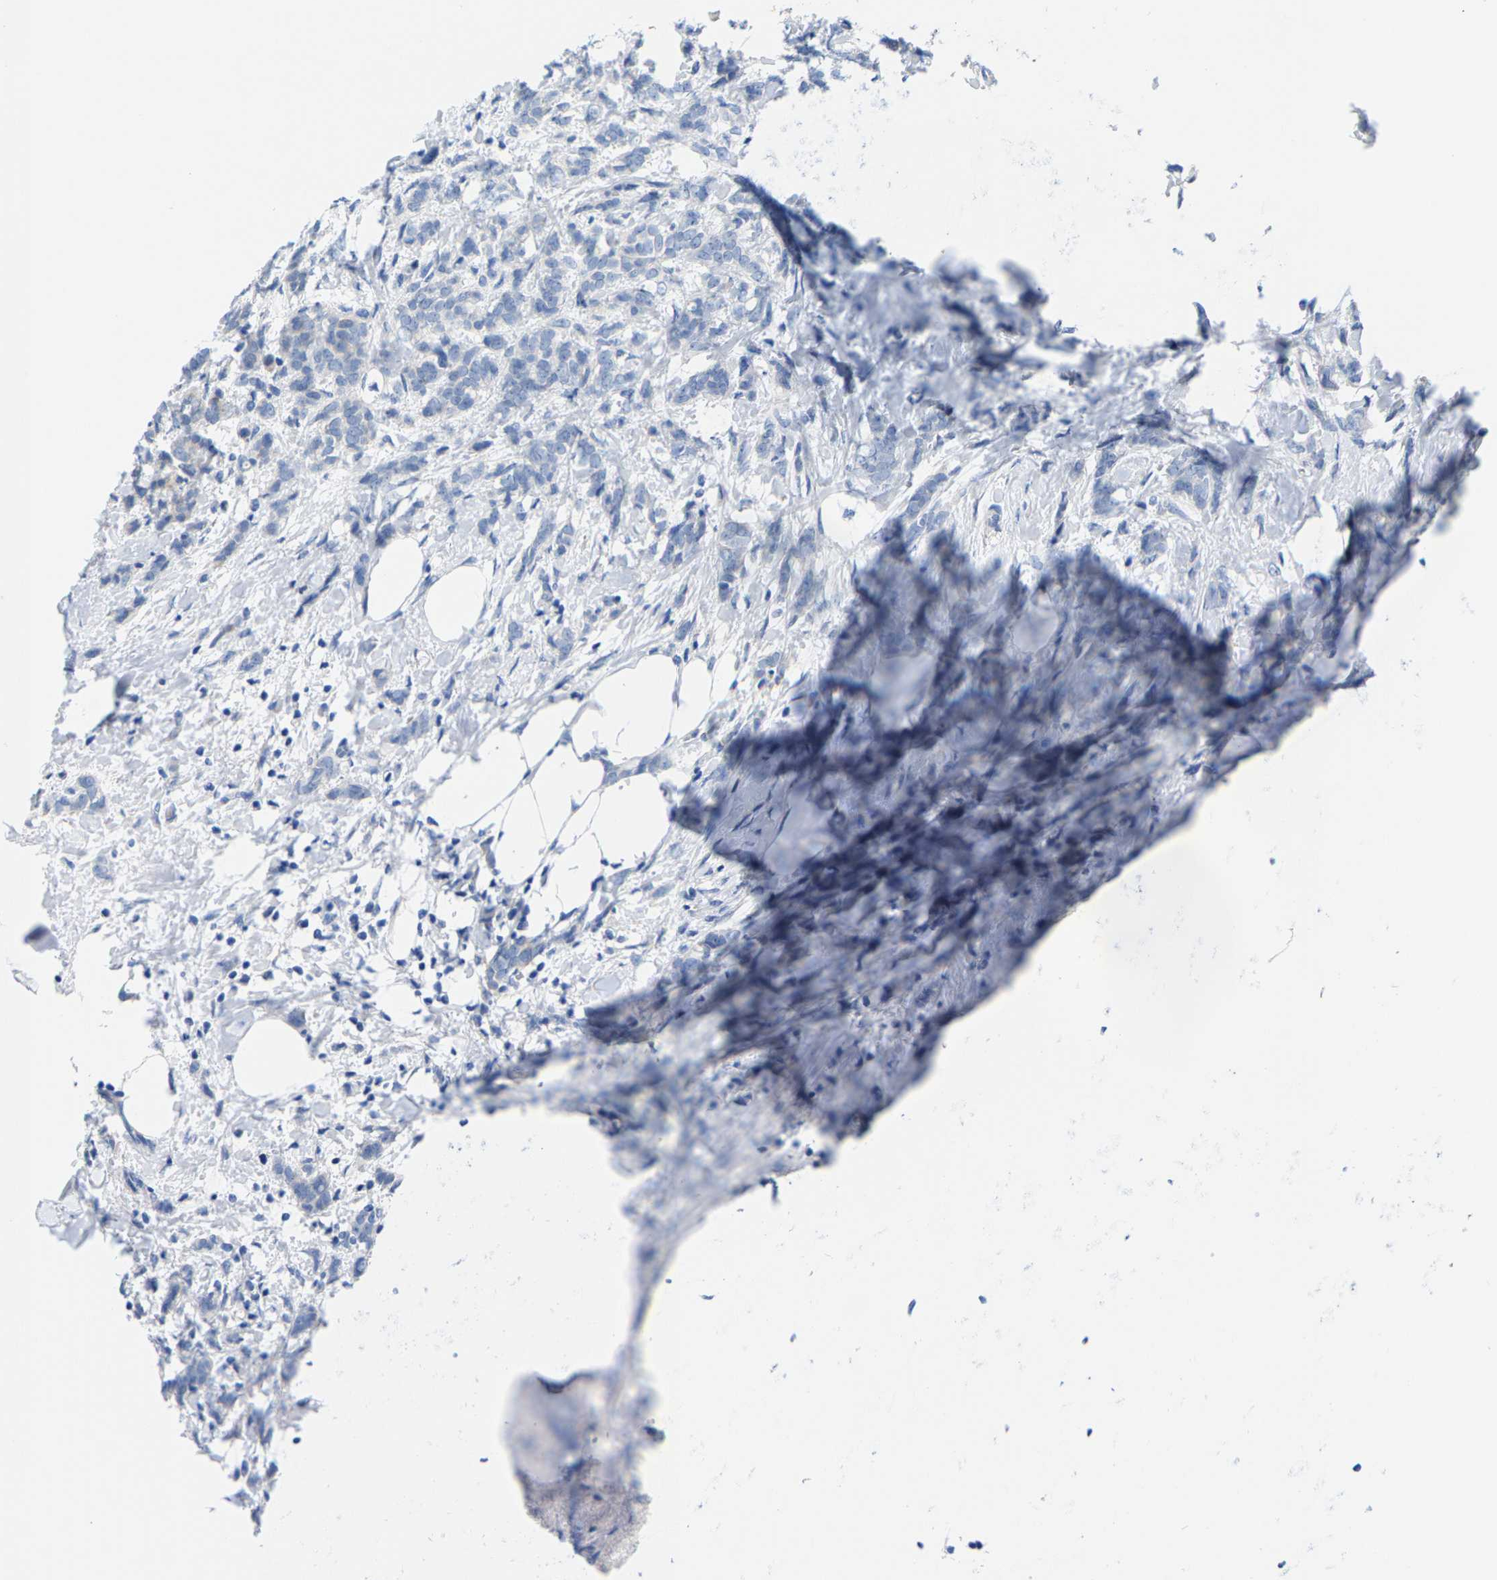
{"staining": {"intensity": "negative", "quantity": "none", "location": "none"}, "tissue": "breast cancer", "cell_type": "Tumor cells", "image_type": "cancer", "snomed": [{"axis": "morphology", "description": "Lobular carcinoma, in situ"}, {"axis": "morphology", "description": "Lobular carcinoma"}, {"axis": "topography", "description": "Breast"}], "caption": "High magnification brightfield microscopy of breast cancer stained with DAB (3,3'-diaminobenzidine) (brown) and counterstained with hematoxylin (blue): tumor cells show no significant staining.", "gene": "KLHL1", "patient": {"sex": "female", "age": 41}}